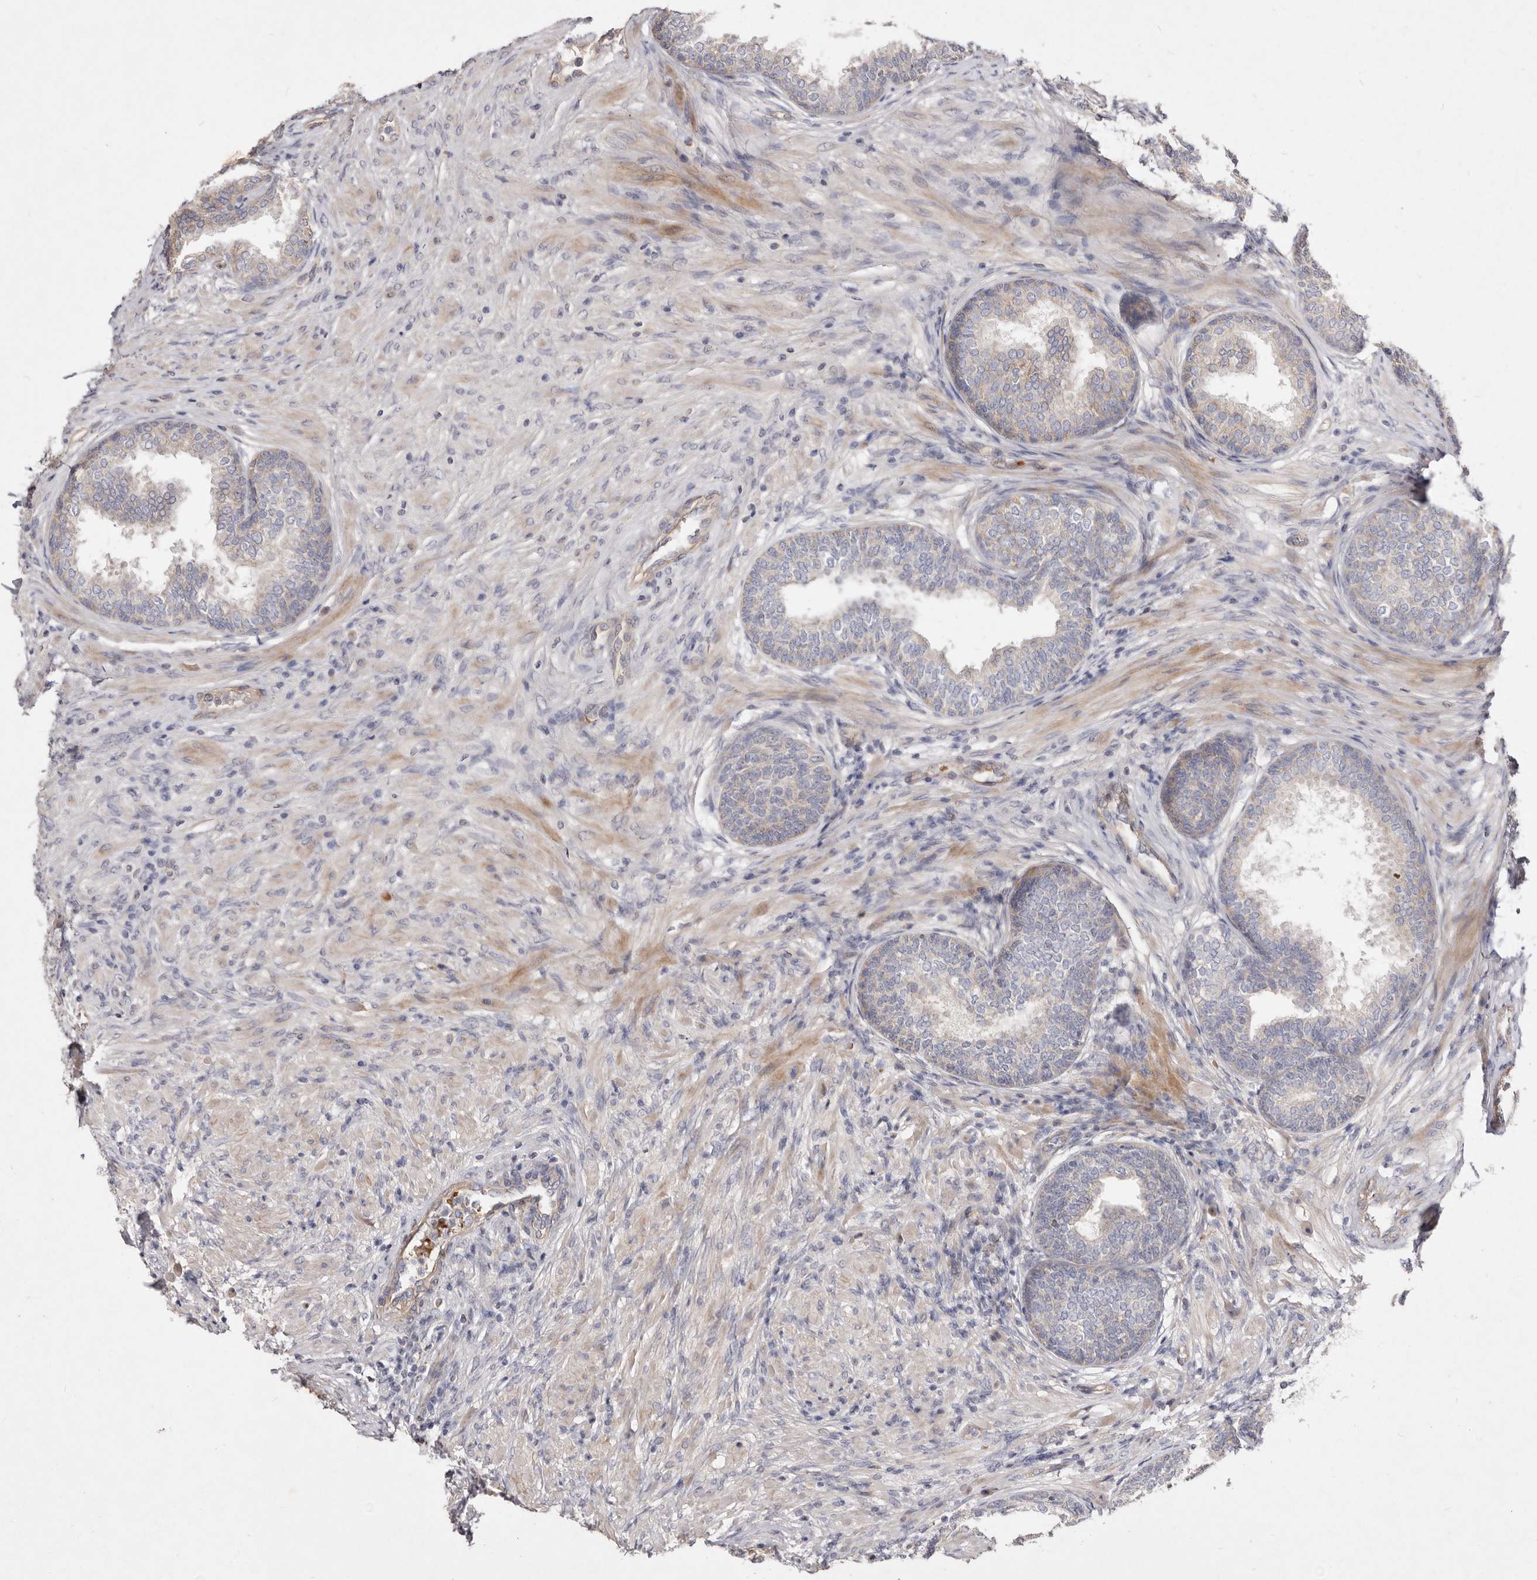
{"staining": {"intensity": "weak", "quantity": "25%-75%", "location": "cytoplasmic/membranous"}, "tissue": "prostate", "cell_type": "Glandular cells", "image_type": "normal", "snomed": [{"axis": "morphology", "description": "Normal tissue, NOS"}, {"axis": "topography", "description": "Prostate"}], "caption": "This photomicrograph exhibits IHC staining of normal human prostate, with low weak cytoplasmic/membranous staining in approximately 25%-75% of glandular cells.", "gene": "SLC25A20", "patient": {"sex": "male", "age": 76}}